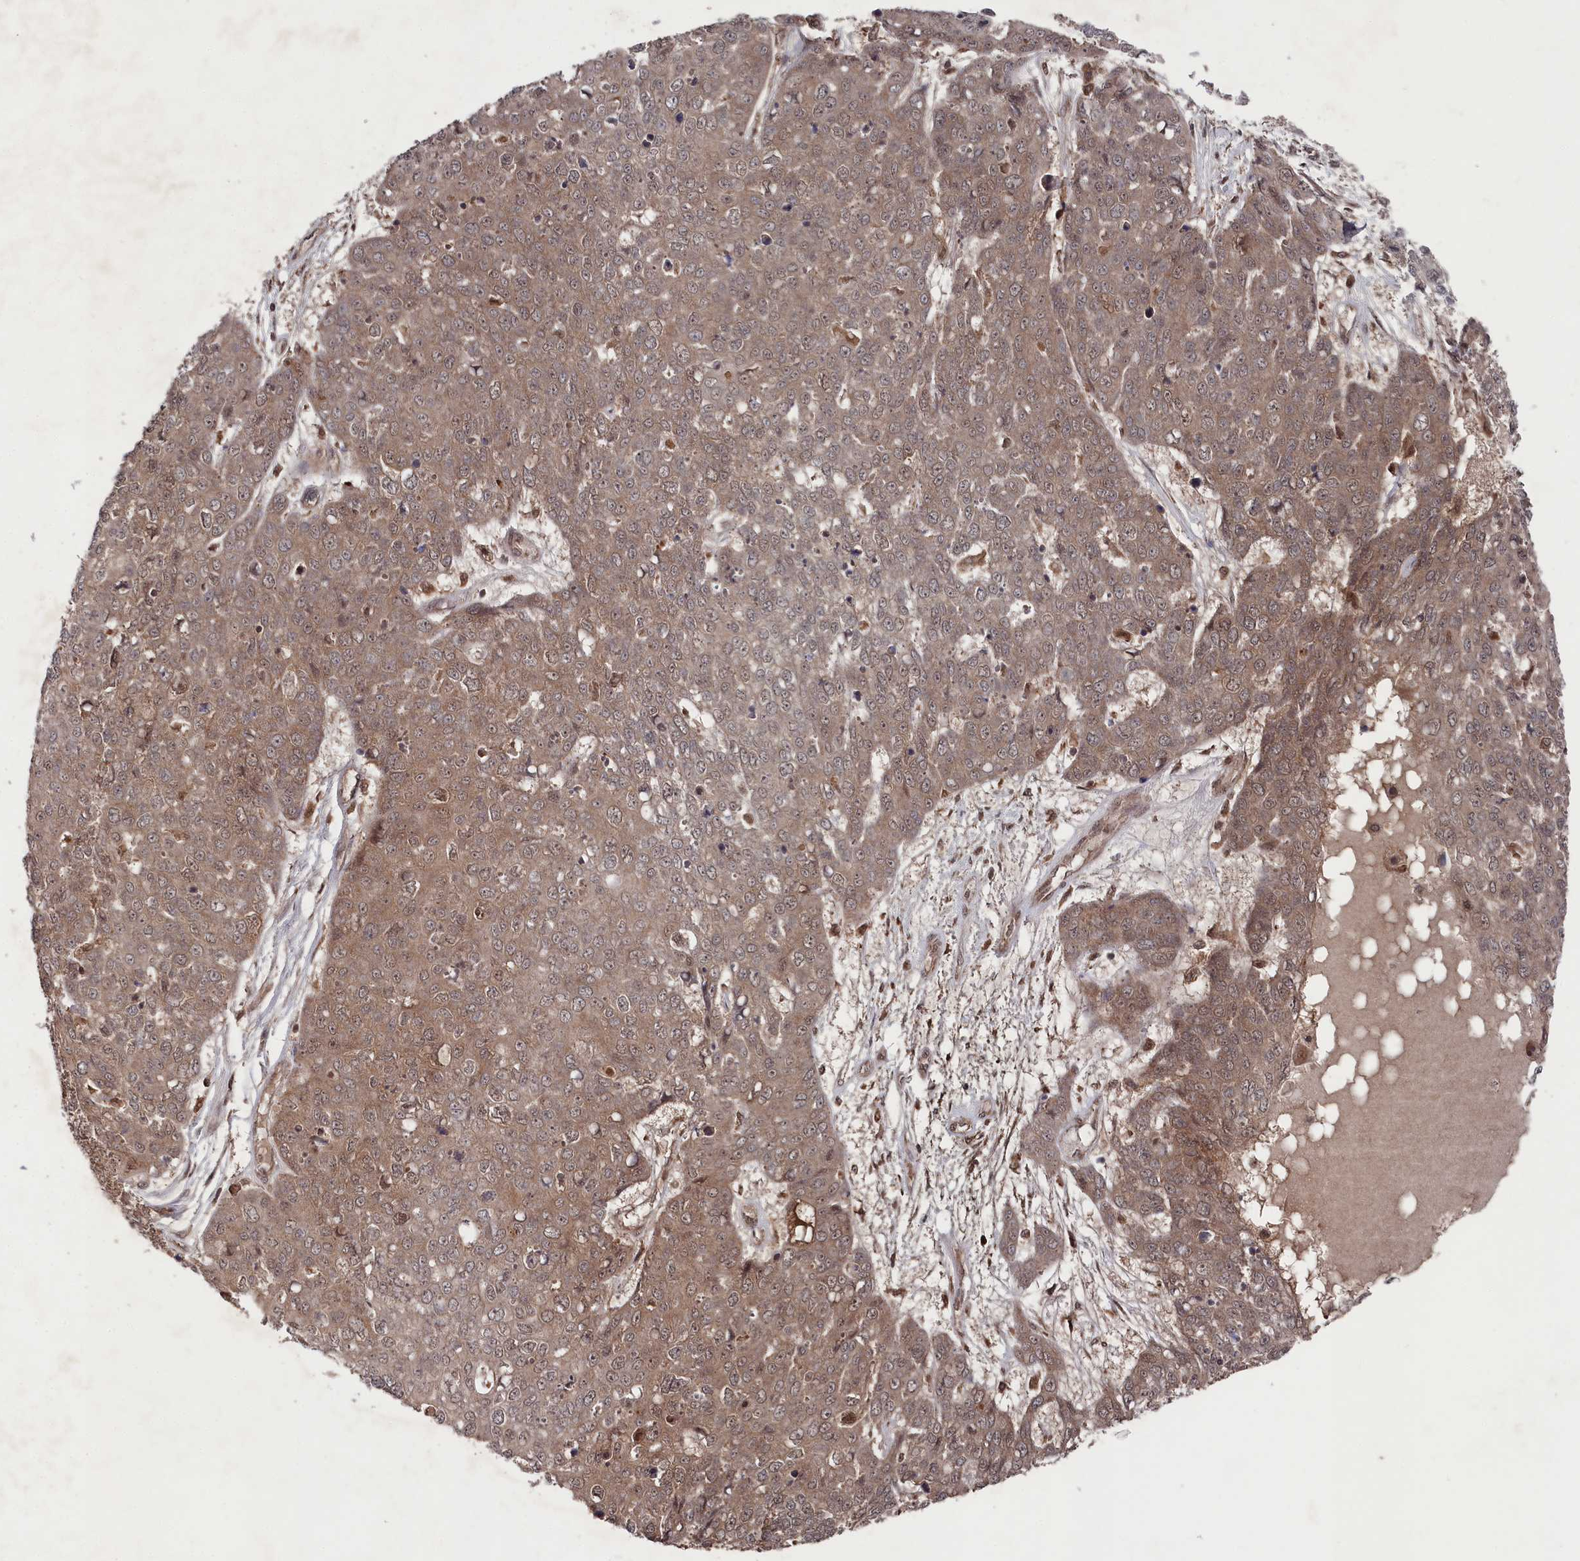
{"staining": {"intensity": "moderate", "quantity": ">75%", "location": "cytoplasmic/membranous"}, "tissue": "skin cancer", "cell_type": "Tumor cells", "image_type": "cancer", "snomed": [{"axis": "morphology", "description": "Squamous cell carcinoma, NOS"}, {"axis": "topography", "description": "Skin"}], "caption": "DAB (3,3'-diaminobenzidine) immunohistochemical staining of human skin cancer reveals moderate cytoplasmic/membranous protein positivity in approximately >75% of tumor cells.", "gene": "BORCS7", "patient": {"sex": "female", "age": 44}}